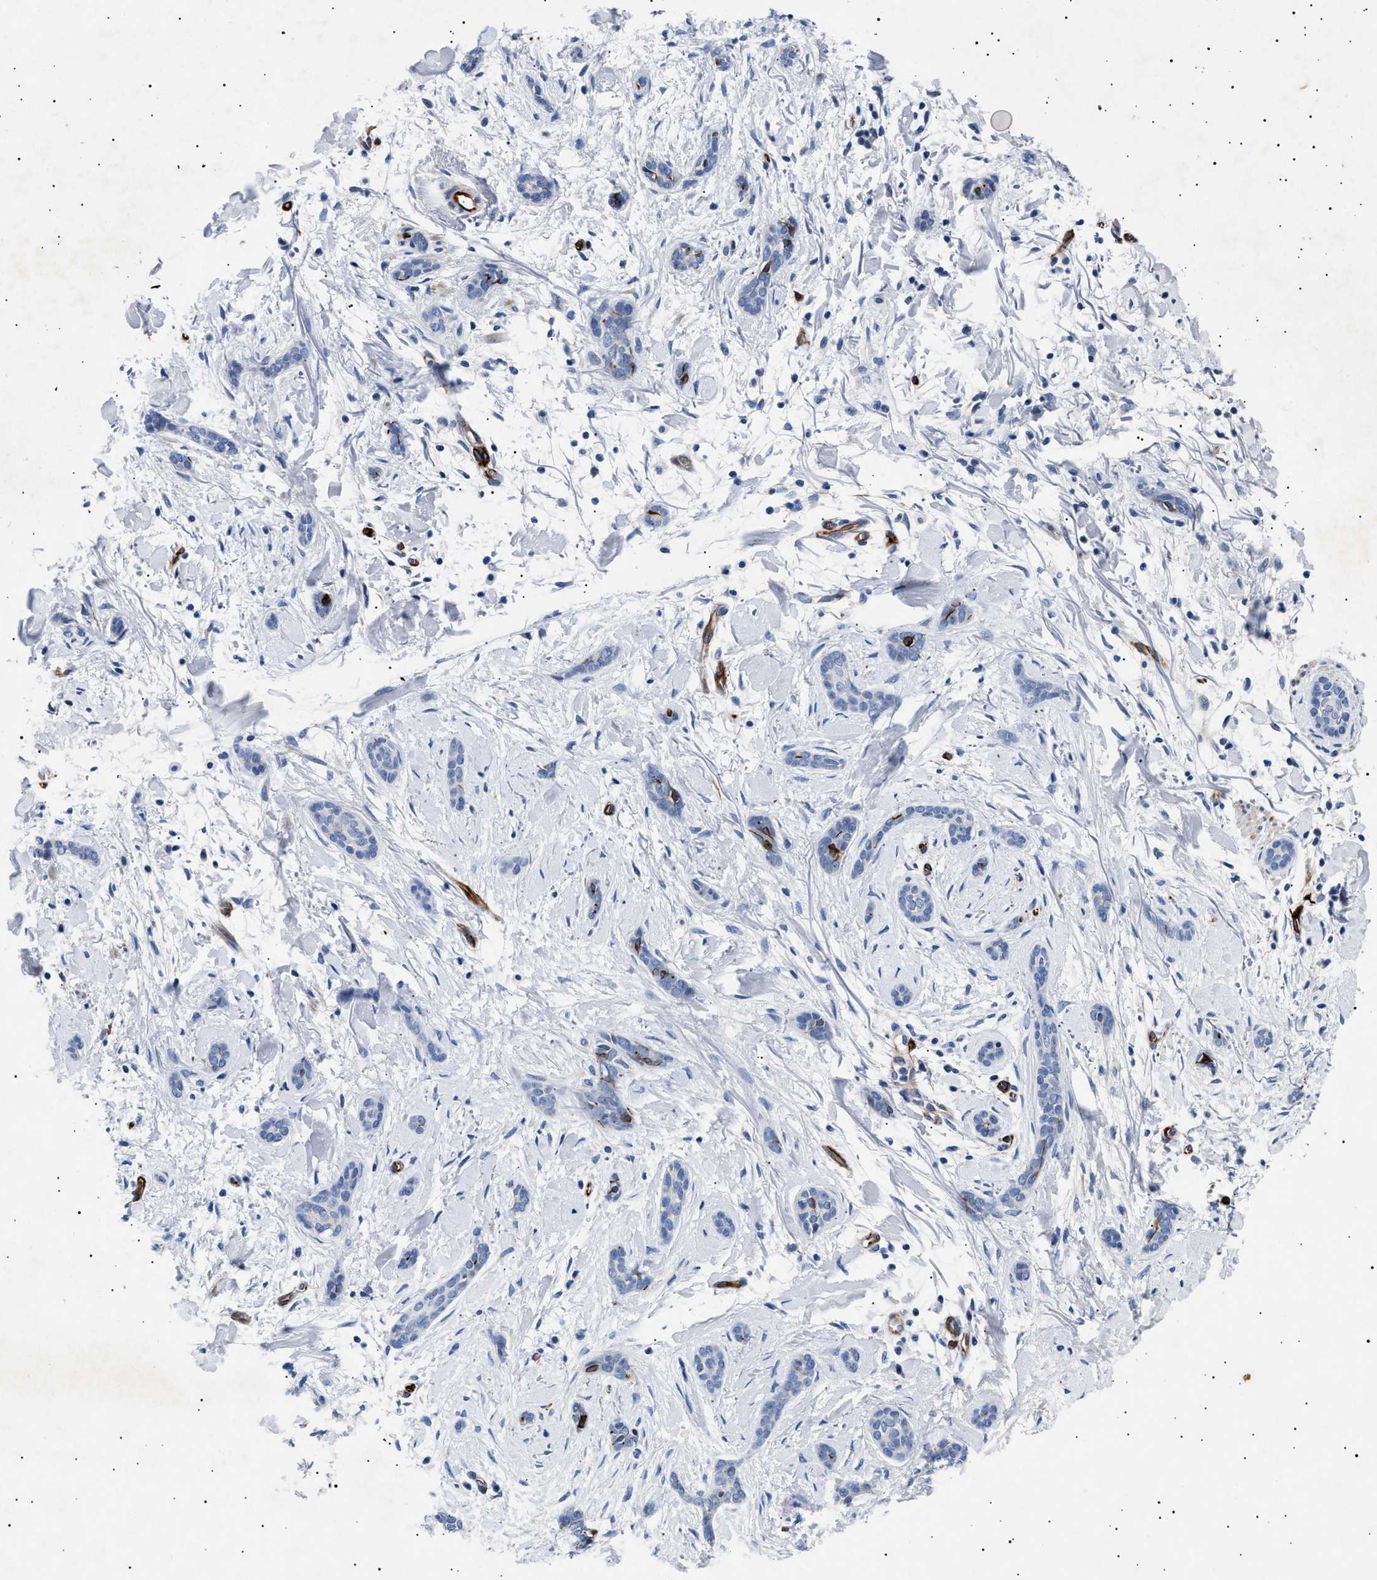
{"staining": {"intensity": "negative", "quantity": "none", "location": "none"}, "tissue": "skin cancer", "cell_type": "Tumor cells", "image_type": "cancer", "snomed": [{"axis": "morphology", "description": "Basal cell carcinoma"}, {"axis": "morphology", "description": "Adnexal tumor, benign"}, {"axis": "topography", "description": "Skin"}], "caption": "This is a photomicrograph of IHC staining of skin cancer, which shows no staining in tumor cells. (DAB (3,3'-diaminobenzidine) immunohistochemistry, high magnification).", "gene": "OLFML2A", "patient": {"sex": "female", "age": 42}}